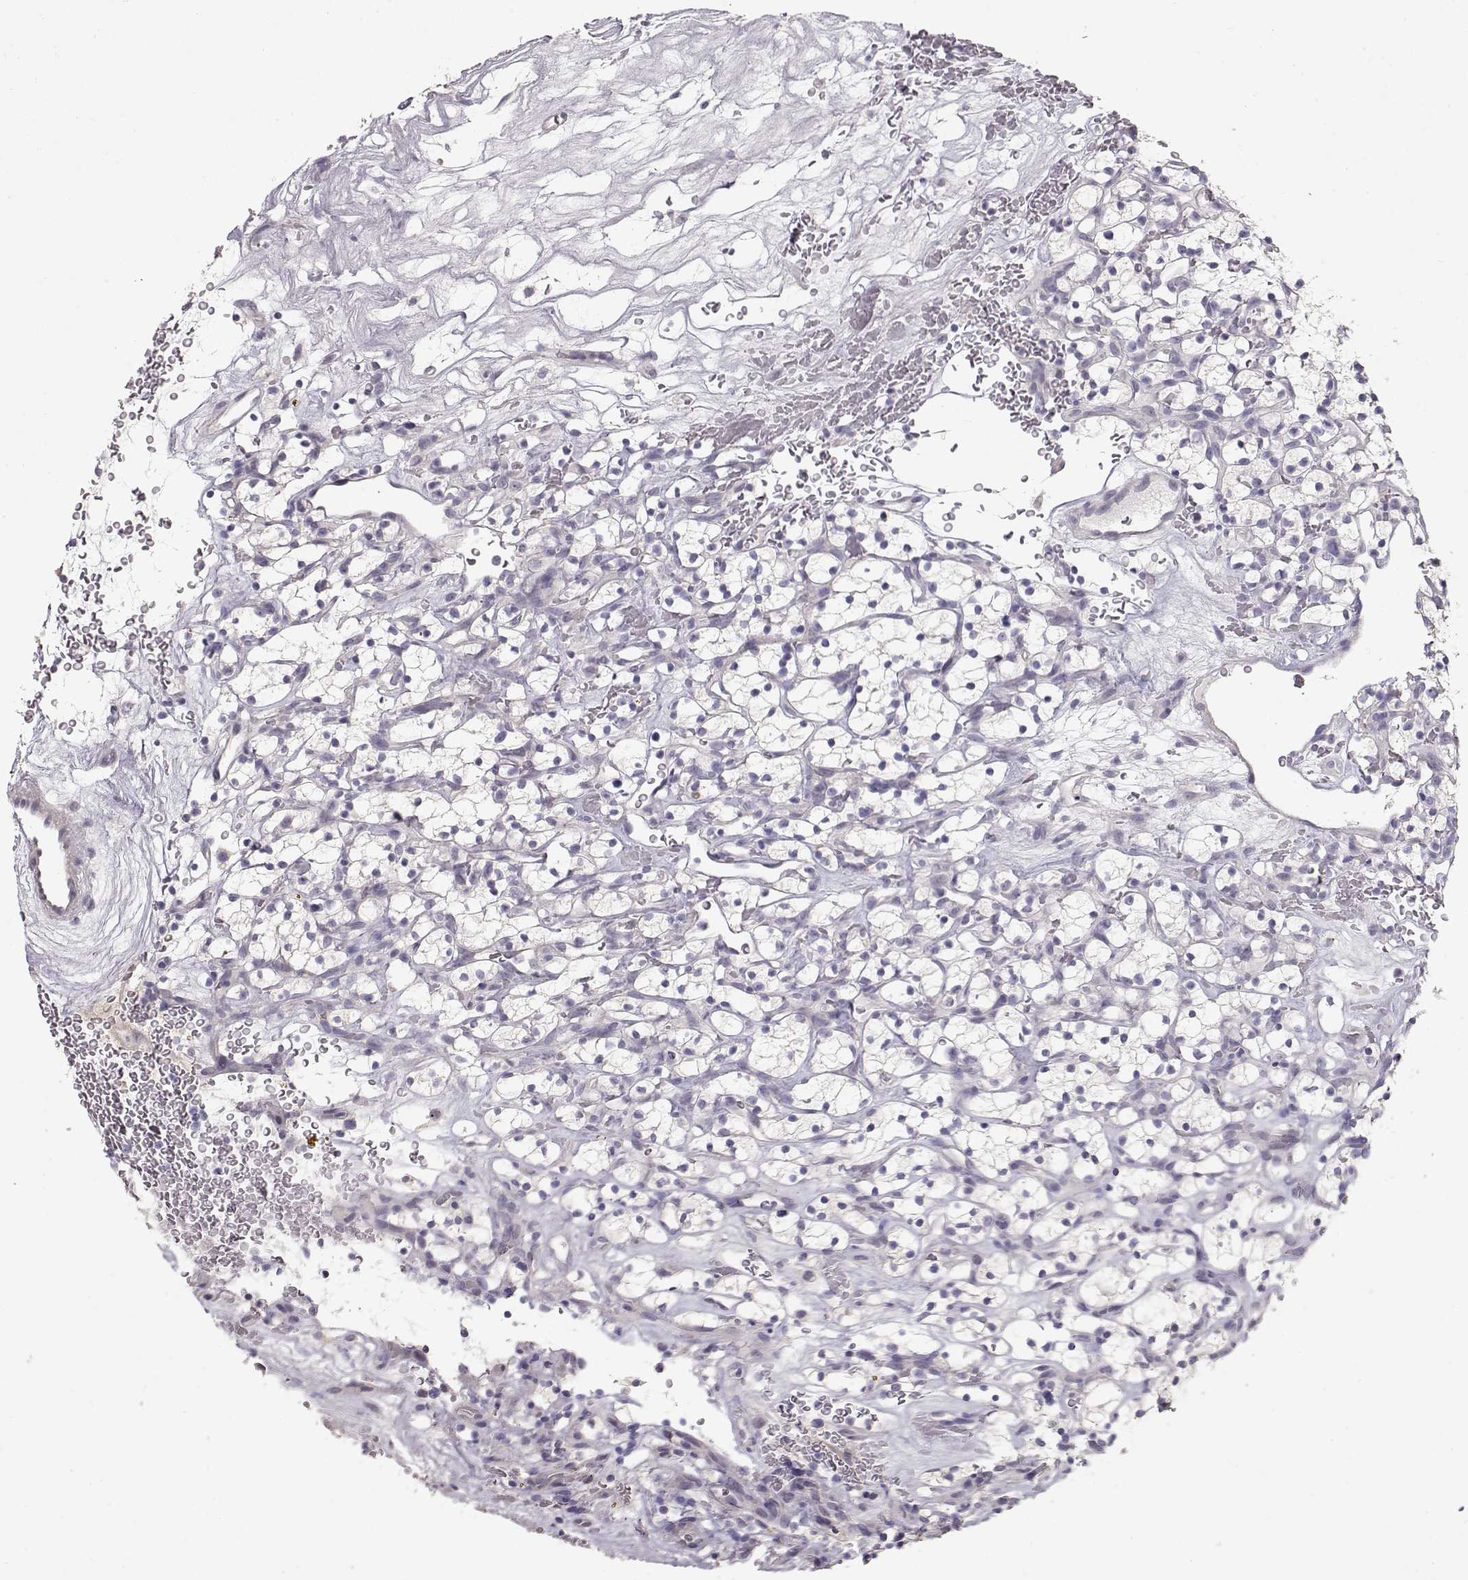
{"staining": {"intensity": "negative", "quantity": "none", "location": "none"}, "tissue": "renal cancer", "cell_type": "Tumor cells", "image_type": "cancer", "snomed": [{"axis": "morphology", "description": "Adenocarcinoma, NOS"}, {"axis": "topography", "description": "Kidney"}], "caption": "Image shows no significant protein staining in tumor cells of renal cancer.", "gene": "SLC18A1", "patient": {"sex": "female", "age": 64}}